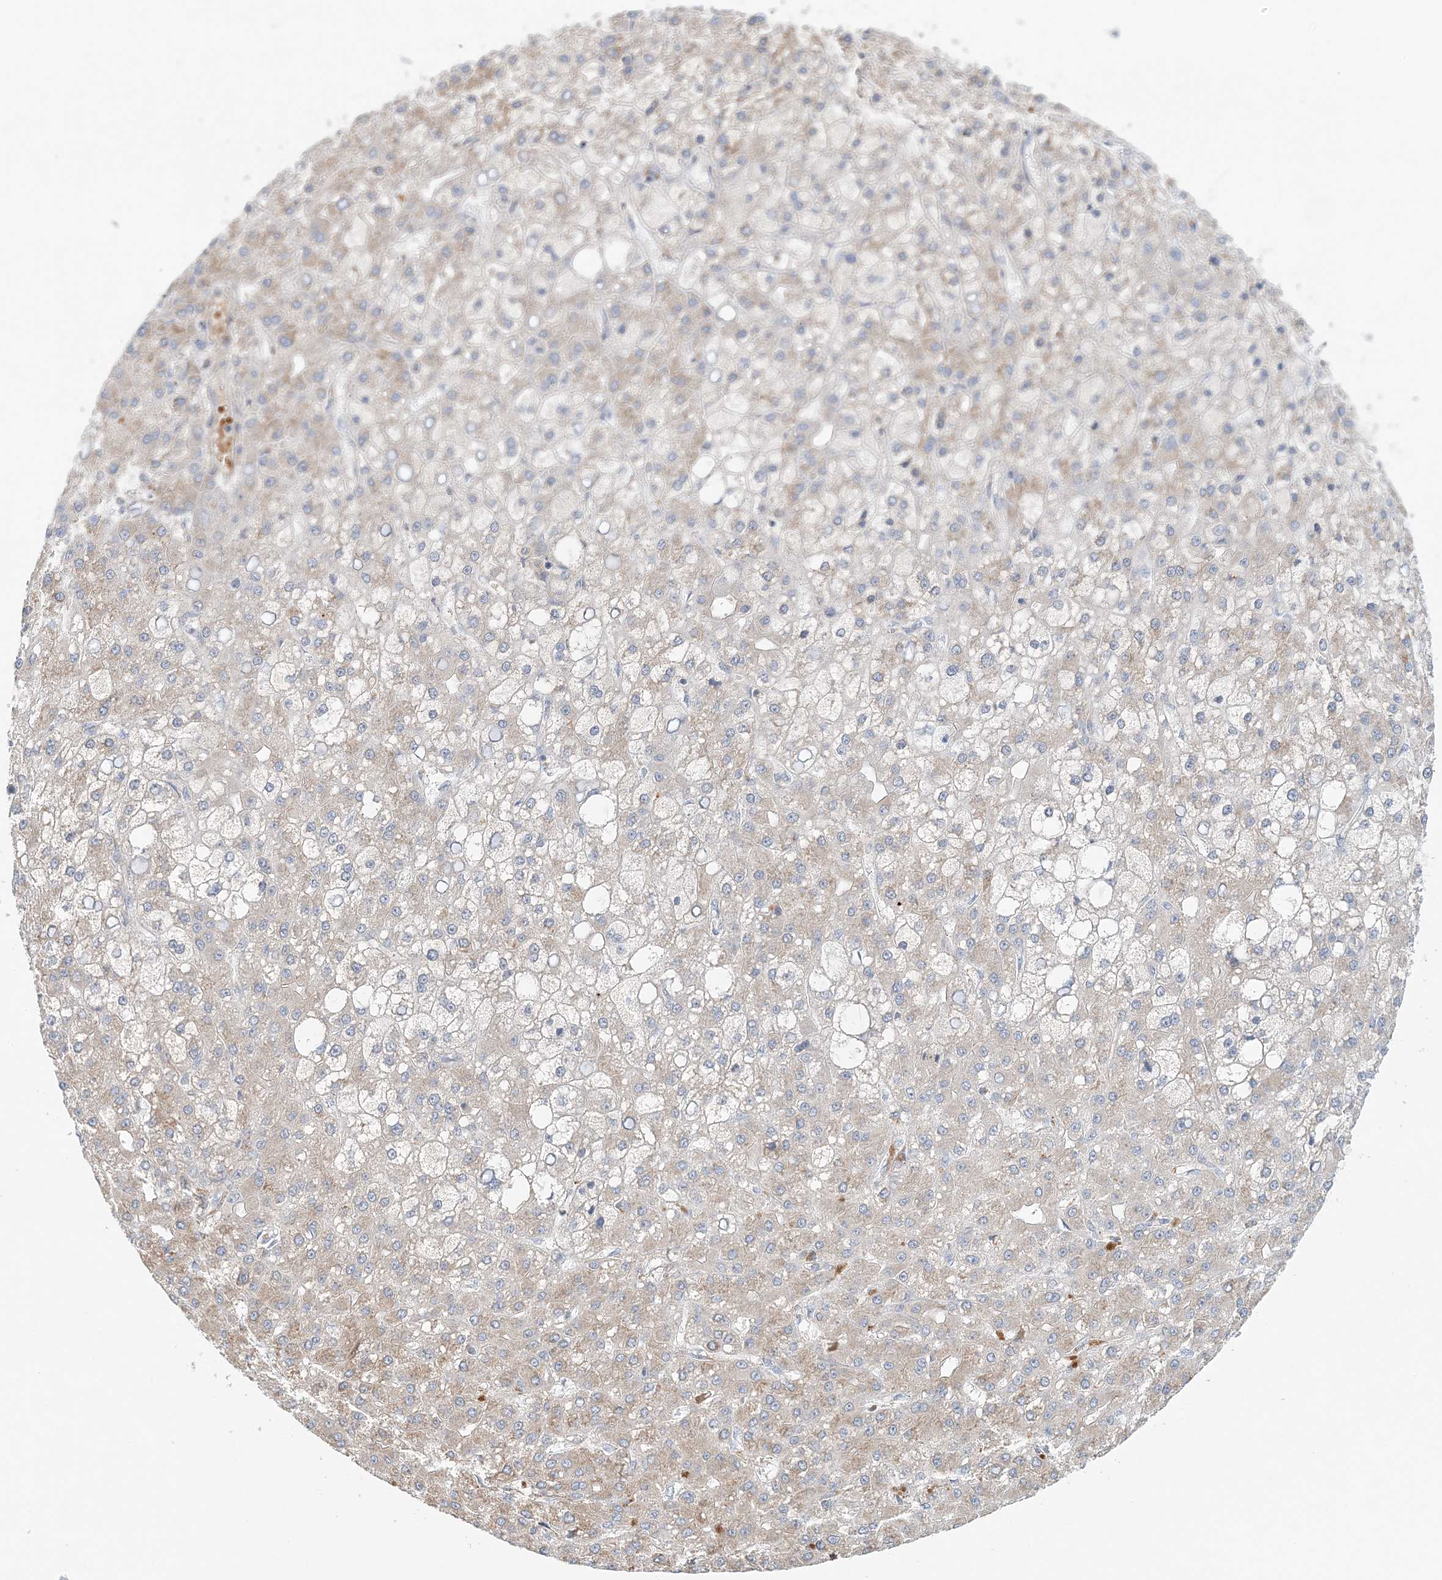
{"staining": {"intensity": "weak", "quantity": "<25%", "location": "cytoplasmic/membranous"}, "tissue": "liver cancer", "cell_type": "Tumor cells", "image_type": "cancer", "snomed": [{"axis": "morphology", "description": "Carcinoma, Hepatocellular, NOS"}, {"axis": "topography", "description": "Liver"}], "caption": "IHC of human liver hepatocellular carcinoma exhibits no expression in tumor cells.", "gene": "TTI1", "patient": {"sex": "male", "age": 67}}